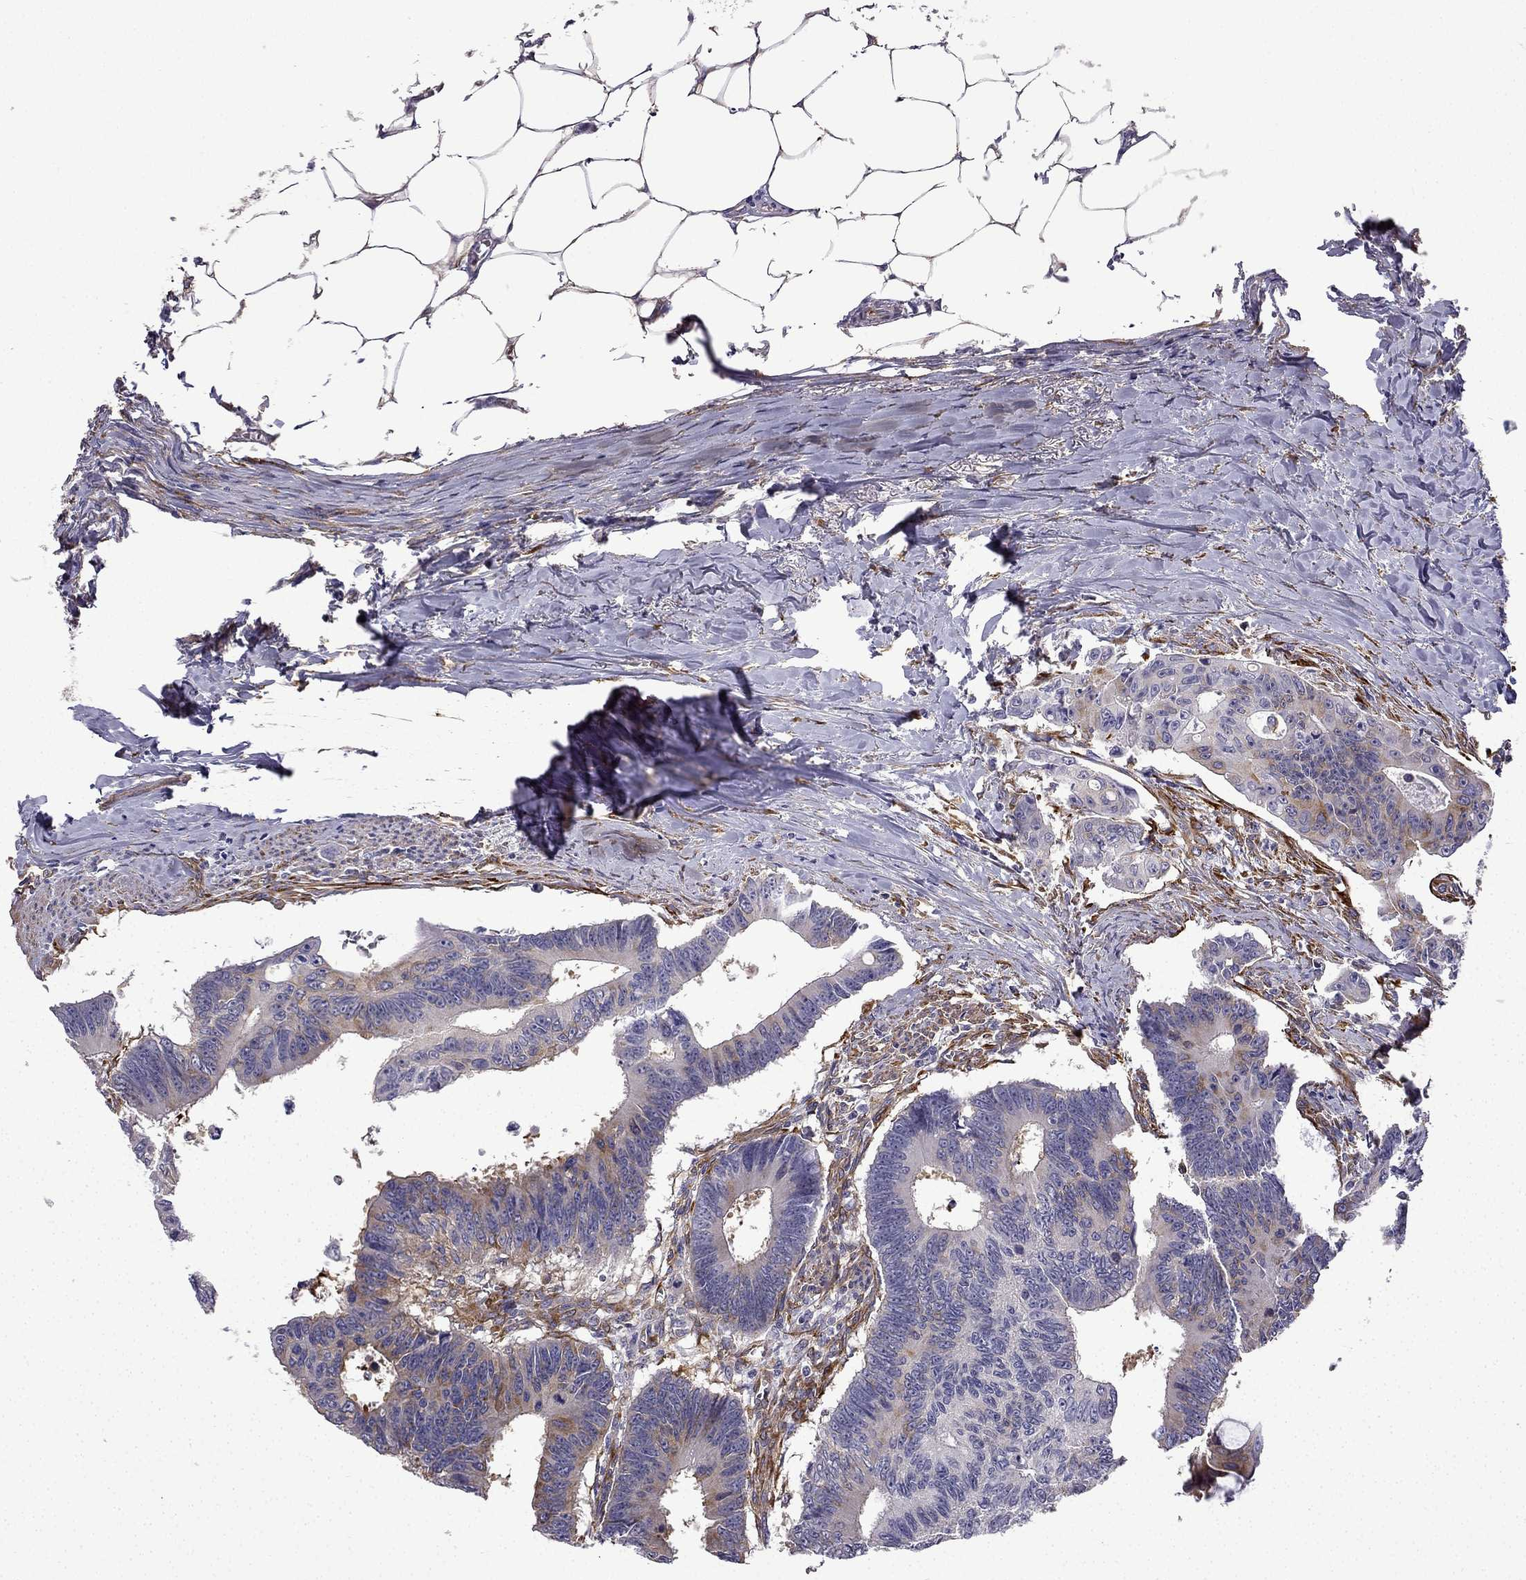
{"staining": {"intensity": "moderate", "quantity": "<25%", "location": "cytoplasmic/membranous"}, "tissue": "colorectal cancer", "cell_type": "Tumor cells", "image_type": "cancer", "snomed": [{"axis": "morphology", "description": "Adenocarcinoma, NOS"}, {"axis": "topography", "description": "Colon"}], "caption": "Adenocarcinoma (colorectal) tissue shows moderate cytoplasmic/membranous expression in approximately <25% of tumor cells, visualized by immunohistochemistry. (Brightfield microscopy of DAB IHC at high magnification).", "gene": "MAP4", "patient": {"sex": "male", "age": 70}}